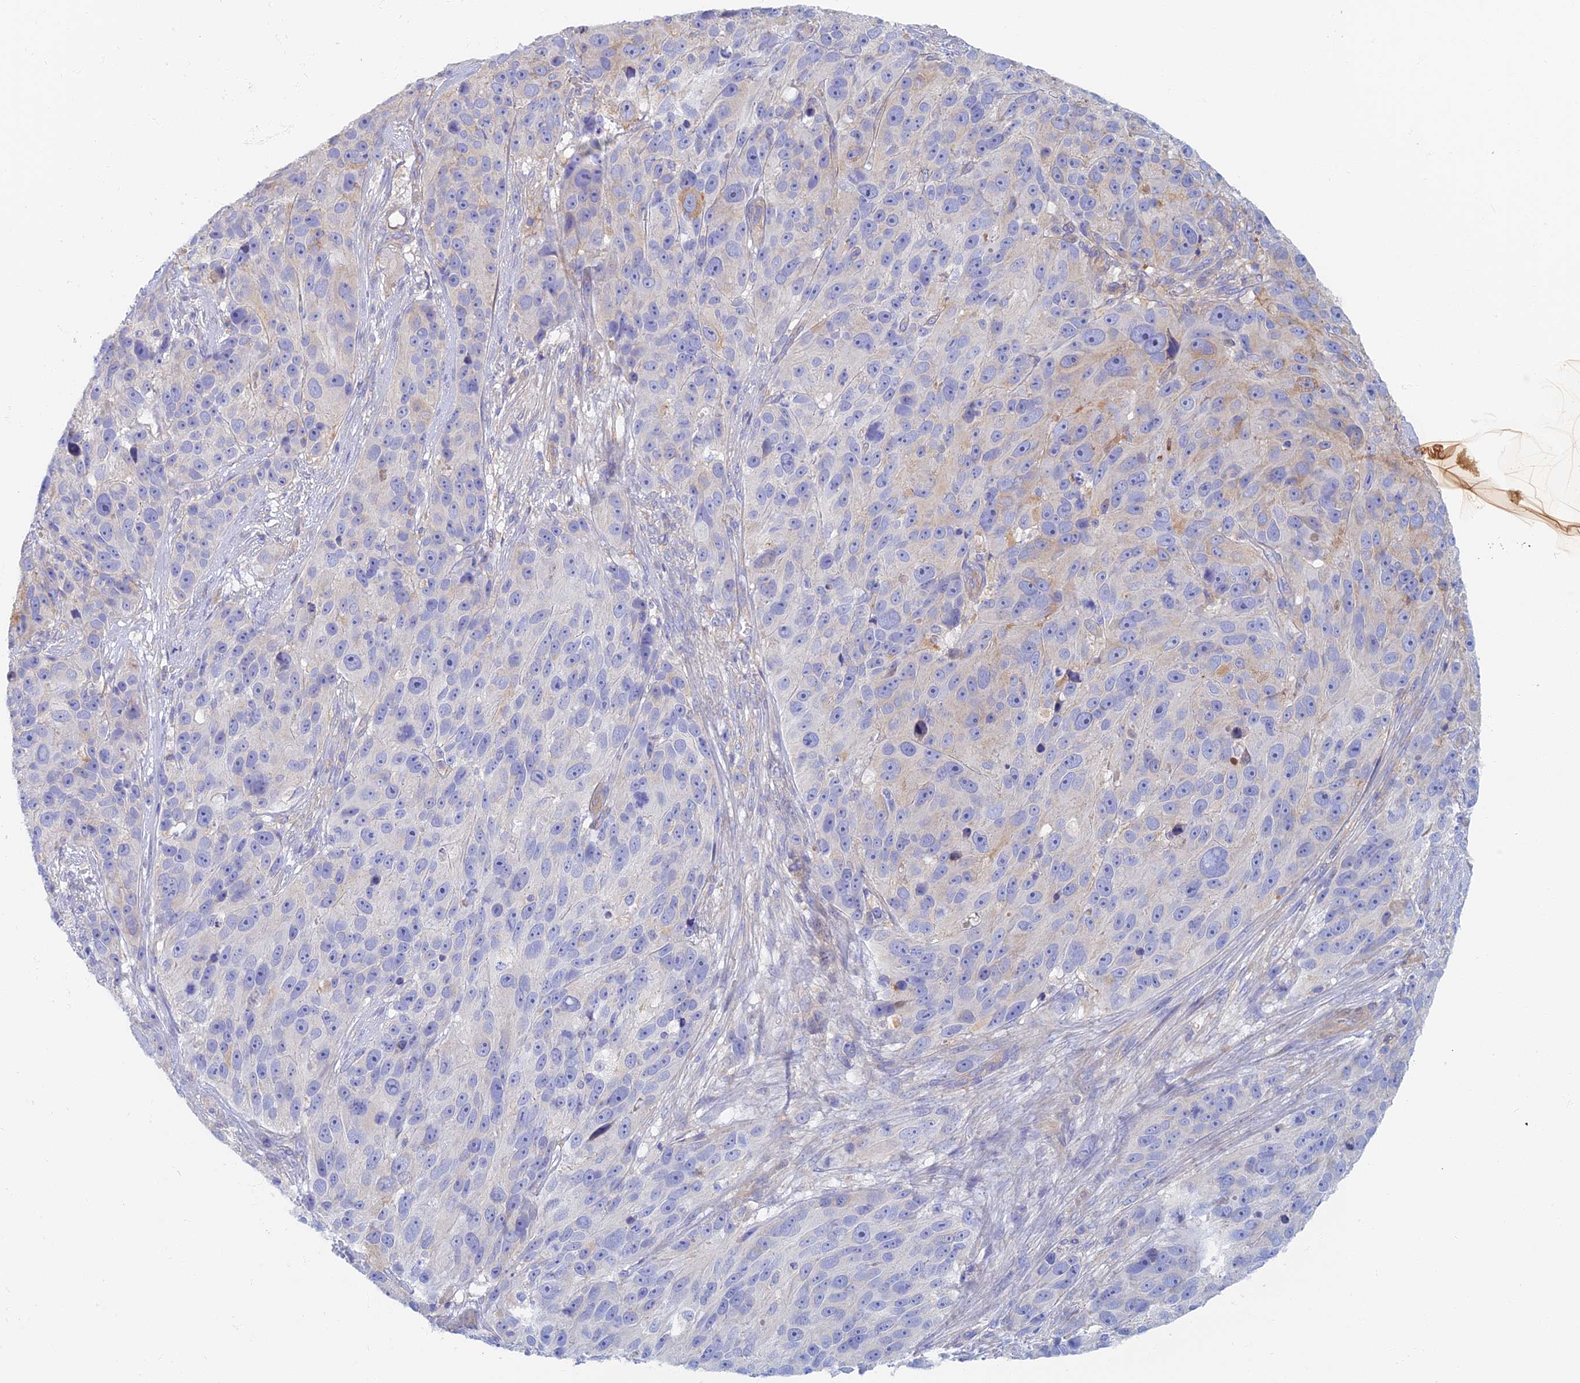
{"staining": {"intensity": "negative", "quantity": "none", "location": "none"}, "tissue": "melanoma", "cell_type": "Tumor cells", "image_type": "cancer", "snomed": [{"axis": "morphology", "description": "Malignant melanoma, NOS"}, {"axis": "topography", "description": "Skin"}], "caption": "Tumor cells are negative for protein expression in human melanoma. The staining is performed using DAB (3,3'-diaminobenzidine) brown chromogen with nuclei counter-stained in using hematoxylin.", "gene": "TMEM44", "patient": {"sex": "male", "age": 84}}